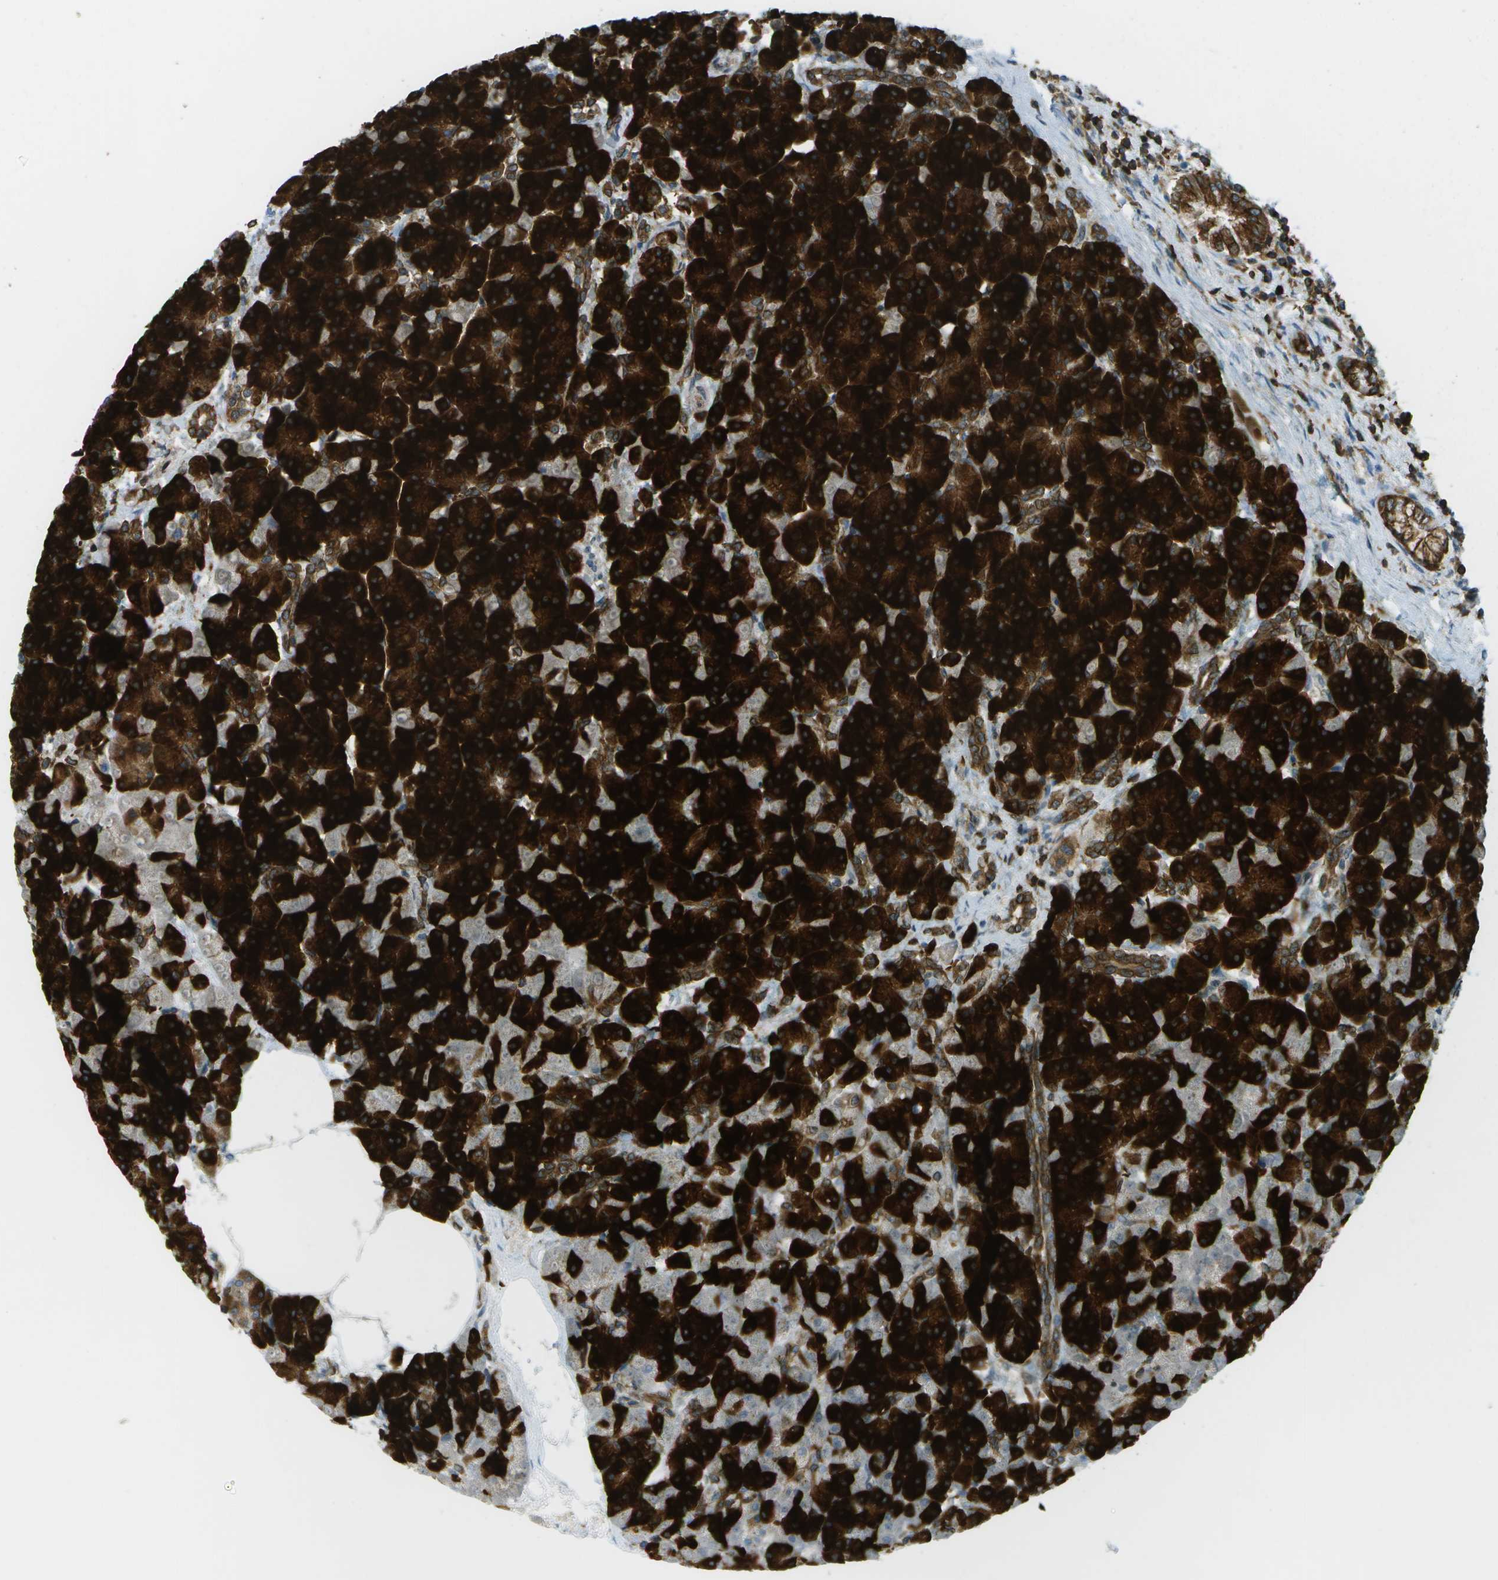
{"staining": {"intensity": "strong", "quantity": ">75%", "location": "cytoplasmic/membranous"}, "tissue": "pancreas", "cell_type": "Exocrine glandular cells", "image_type": "normal", "snomed": [{"axis": "morphology", "description": "Normal tissue, NOS"}, {"axis": "topography", "description": "Pancreas"}], "caption": "An immunohistochemistry image of unremarkable tissue is shown. Protein staining in brown shows strong cytoplasmic/membranous positivity in pancreas within exocrine glandular cells. Using DAB (brown) and hematoxylin (blue) stains, captured at high magnification using brightfield microscopy.", "gene": "TMTC1", "patient": {"sex": "female", "age": 70}}